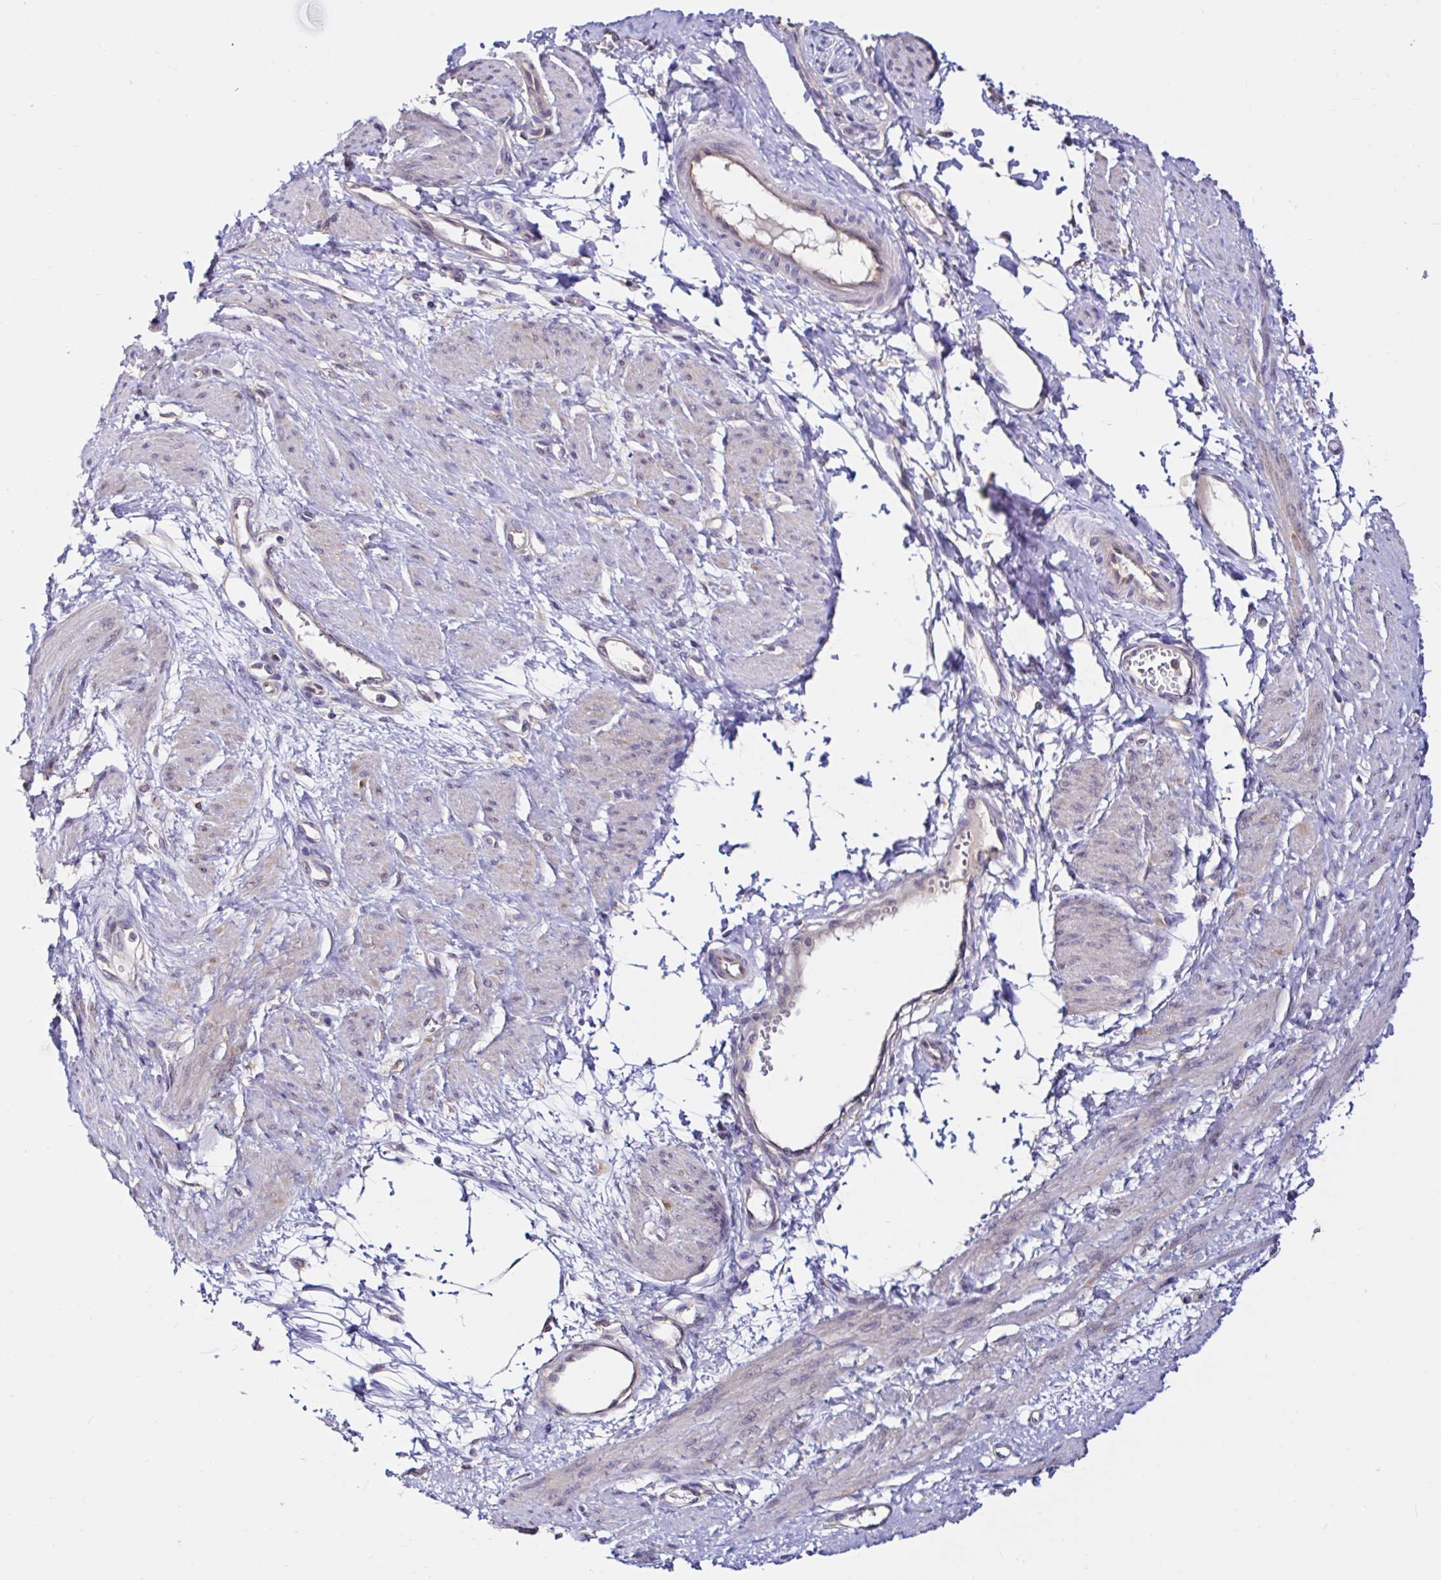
{"staining": {"intensity": "negative", "quantity": "none", "location": "none"}, "tissue": "smooth muscle", "cell_type": "Smooth muscle cells", "image_type": "normal", "snomed": [{"axis": "morphology", "description": "Normal tissue, NOS"}, {"axis": "topography", "description": "Smooth muscle"}, {"axis": "topography", "description": "Uterus"}], "caption": "DAB immunohistochemical staining of normal smooth muscle reveals no significant expression in smooth muscle cells.", "gene": "RSRP1", "patient": {"sex": "female", "age": 39}}